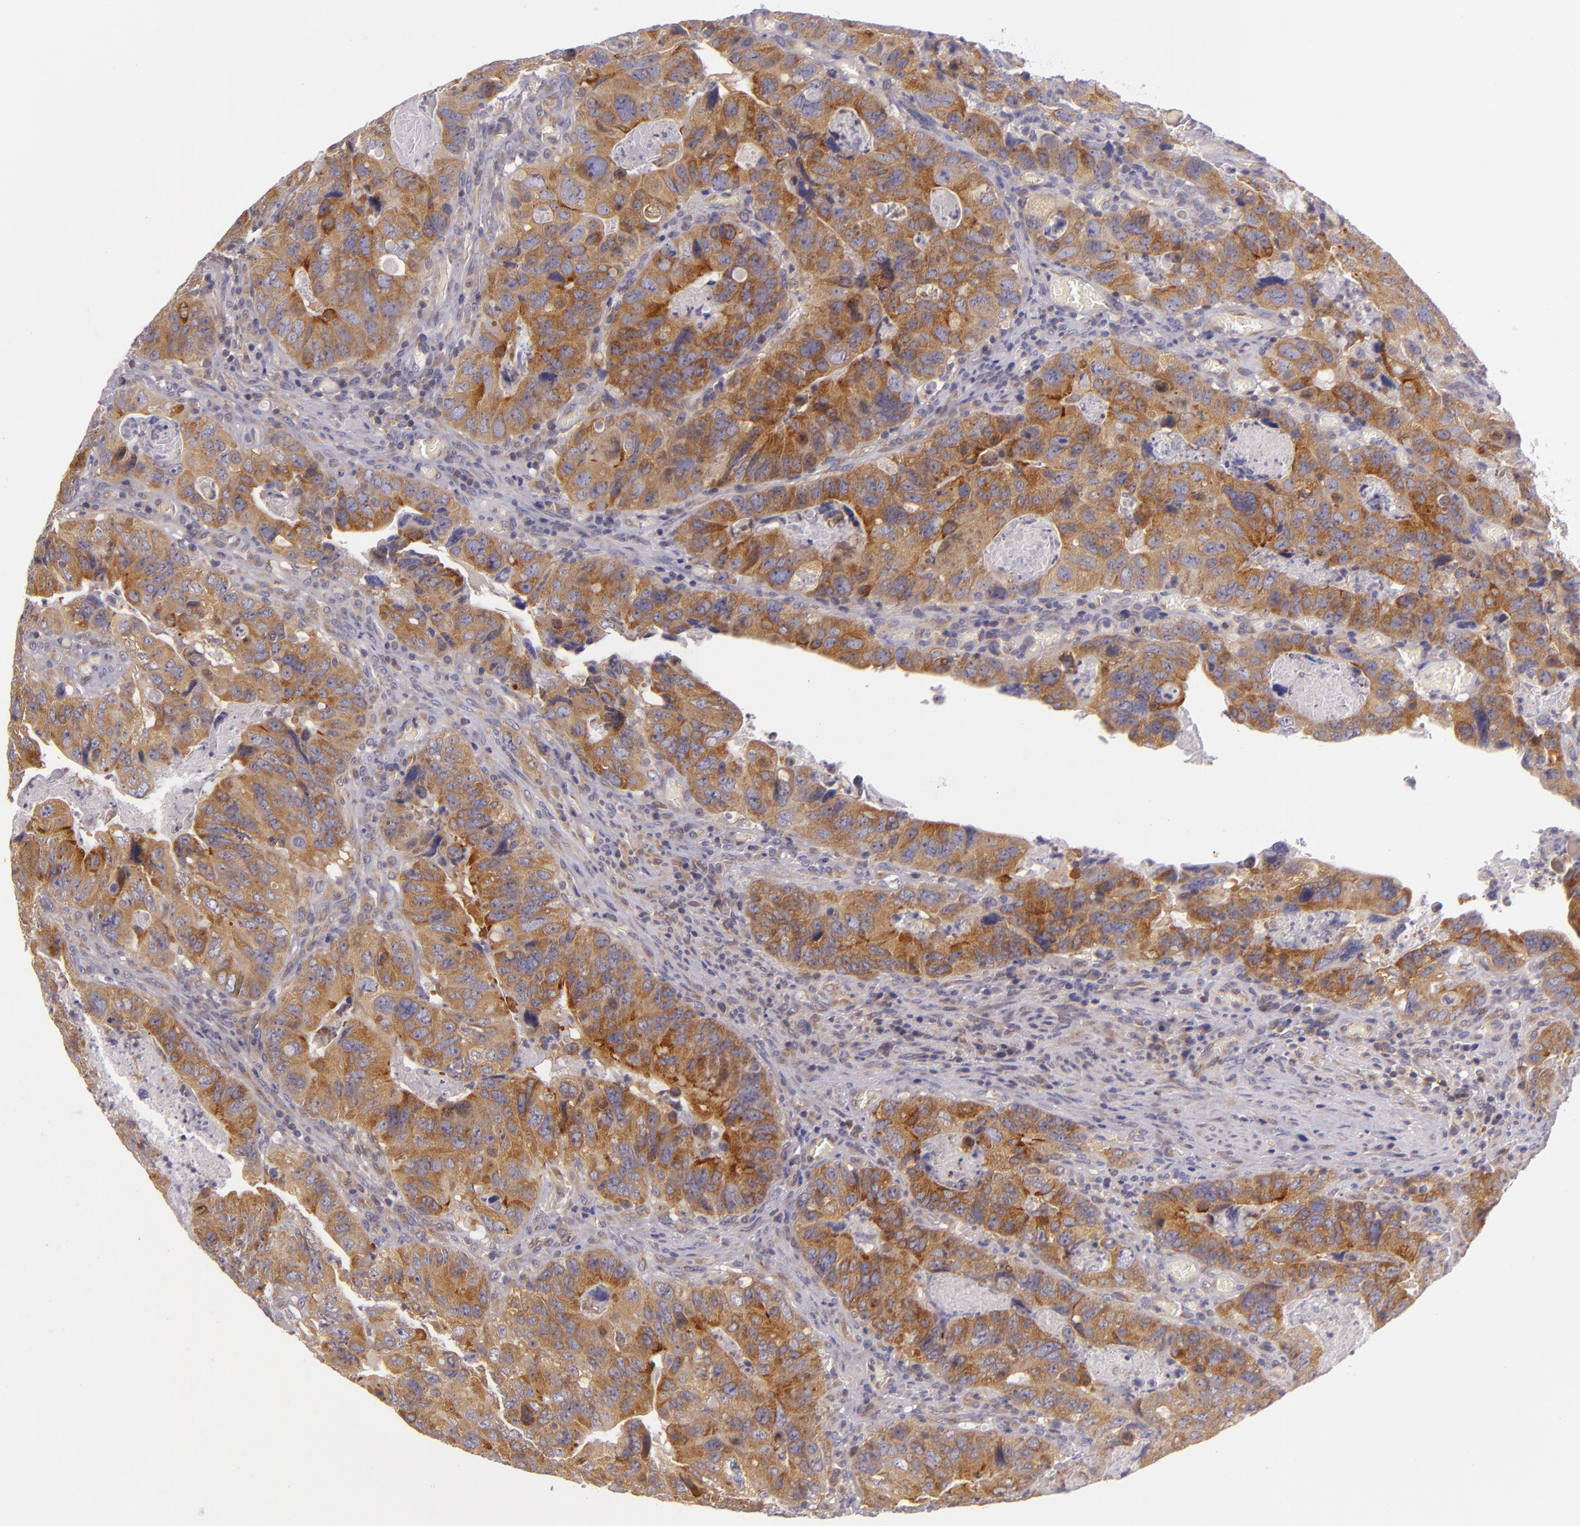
{"staining": {"intensity": "strong", "quantity": ">75%", "location": "cytoplasmic/membranous"}, "tissue": "colorectal cancer", "cell_type": "Tumor cells", "image_type": "cancer", "snomed": [{"axis": "morphology", "description": "Adenocarcinoma, NOS"}, {"axis": "topography", "description": "Rectum"}], "caption": "Adenocarcinoma (colorectal) stained for a protein exhibits strong cytoplasmic/membranous positivity in tumor cells.", "gene": "UPF3B", "patient": {"sex": "female", "age": 82}}